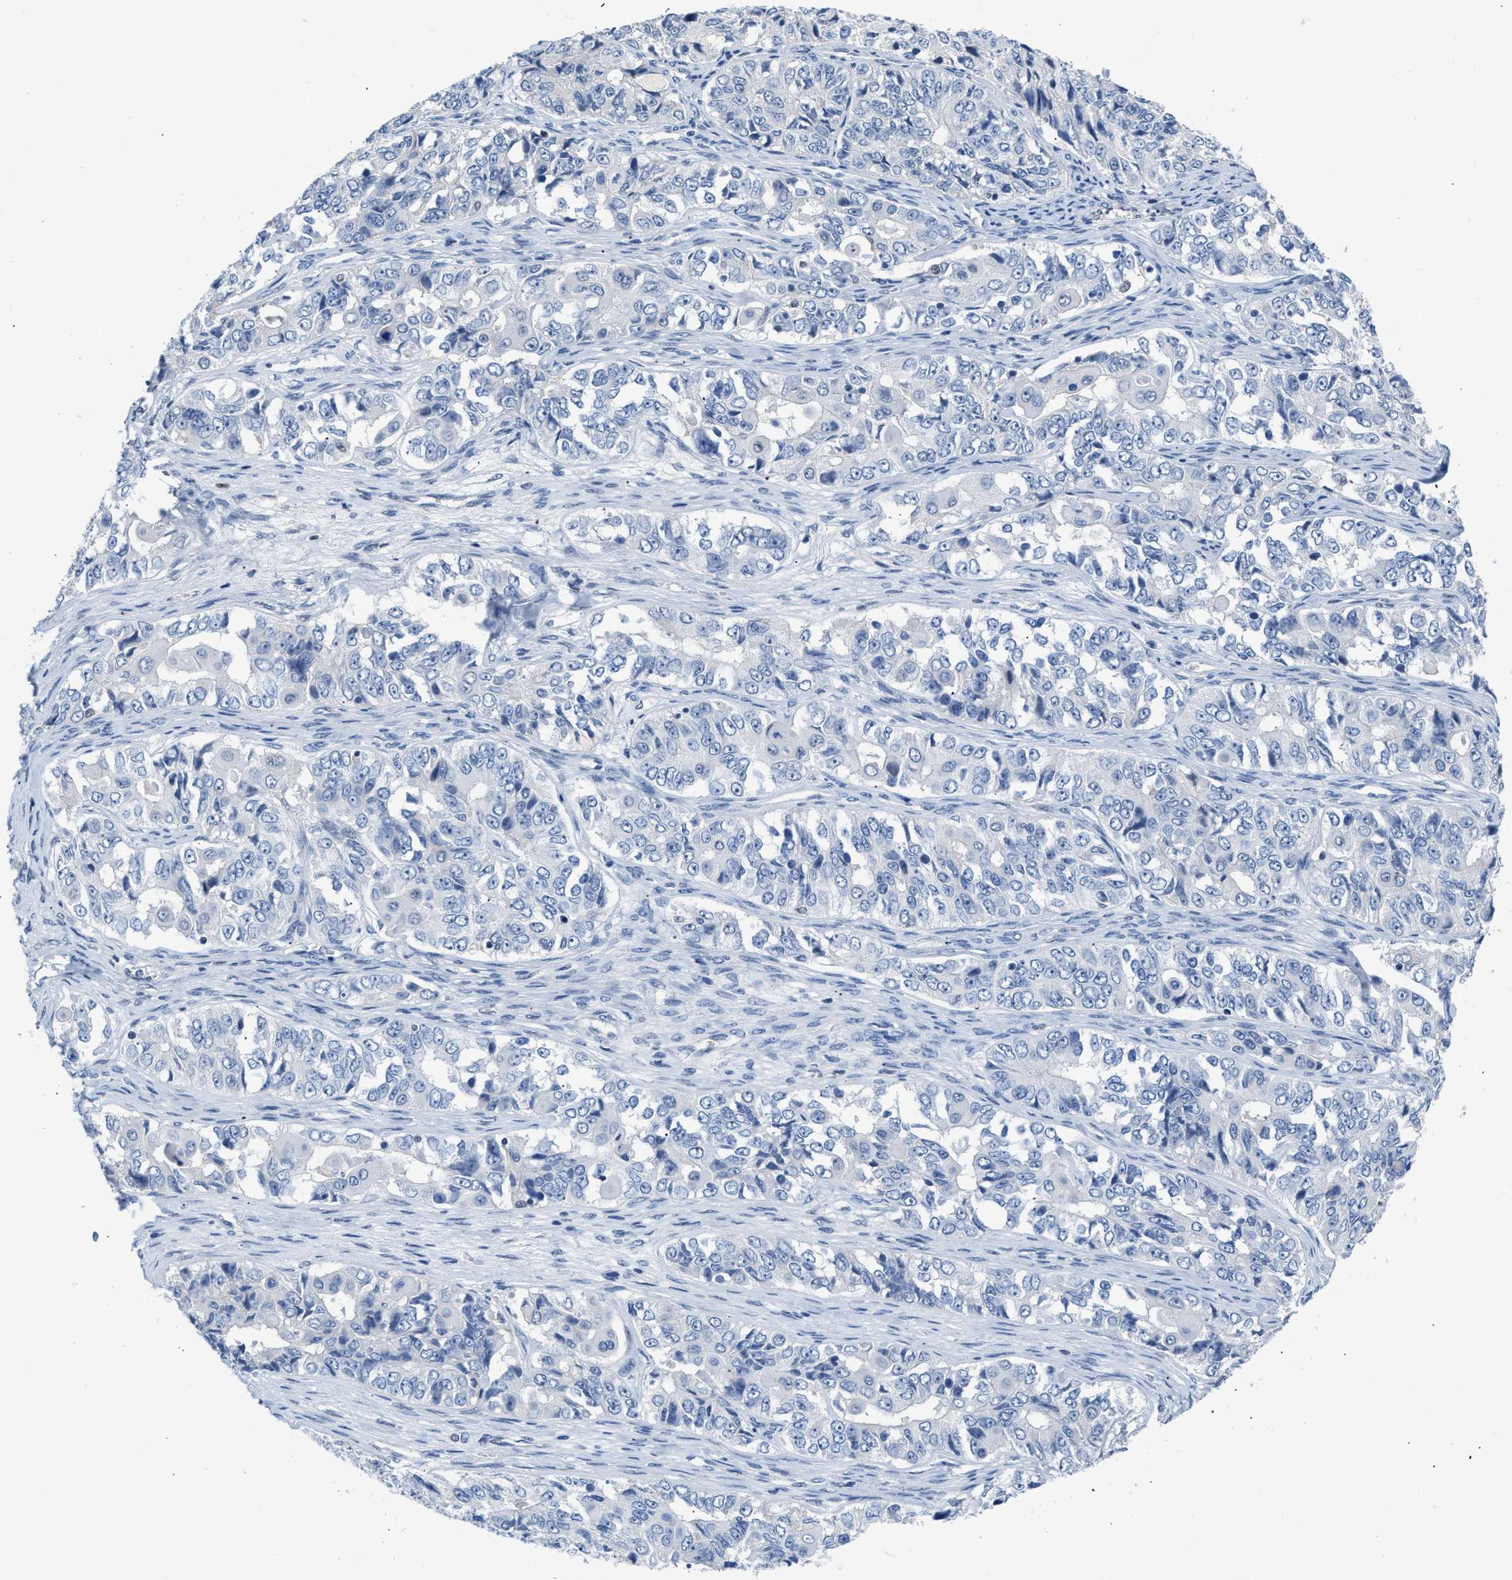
{"staining": {"intensity": "negative", "quantity": "none", "location": "none"}, "tissue": "ovarian cancer", "cell_type": "Tumor cells", "image_type": "cancer", "snomed": [{"axis": "morphology", "description": "Carcinoma, endometroid"}, {"axis": "topography", "description": "Ovary"}], "caption": "Immunohistochemistry micrograph of ovarian cancer (endometroid carcinoma) stained for a protein (brown), which shows no positivity in tumor cells.", "gene": "BOLL", "patient": {"sex": "female", "age": 51}}